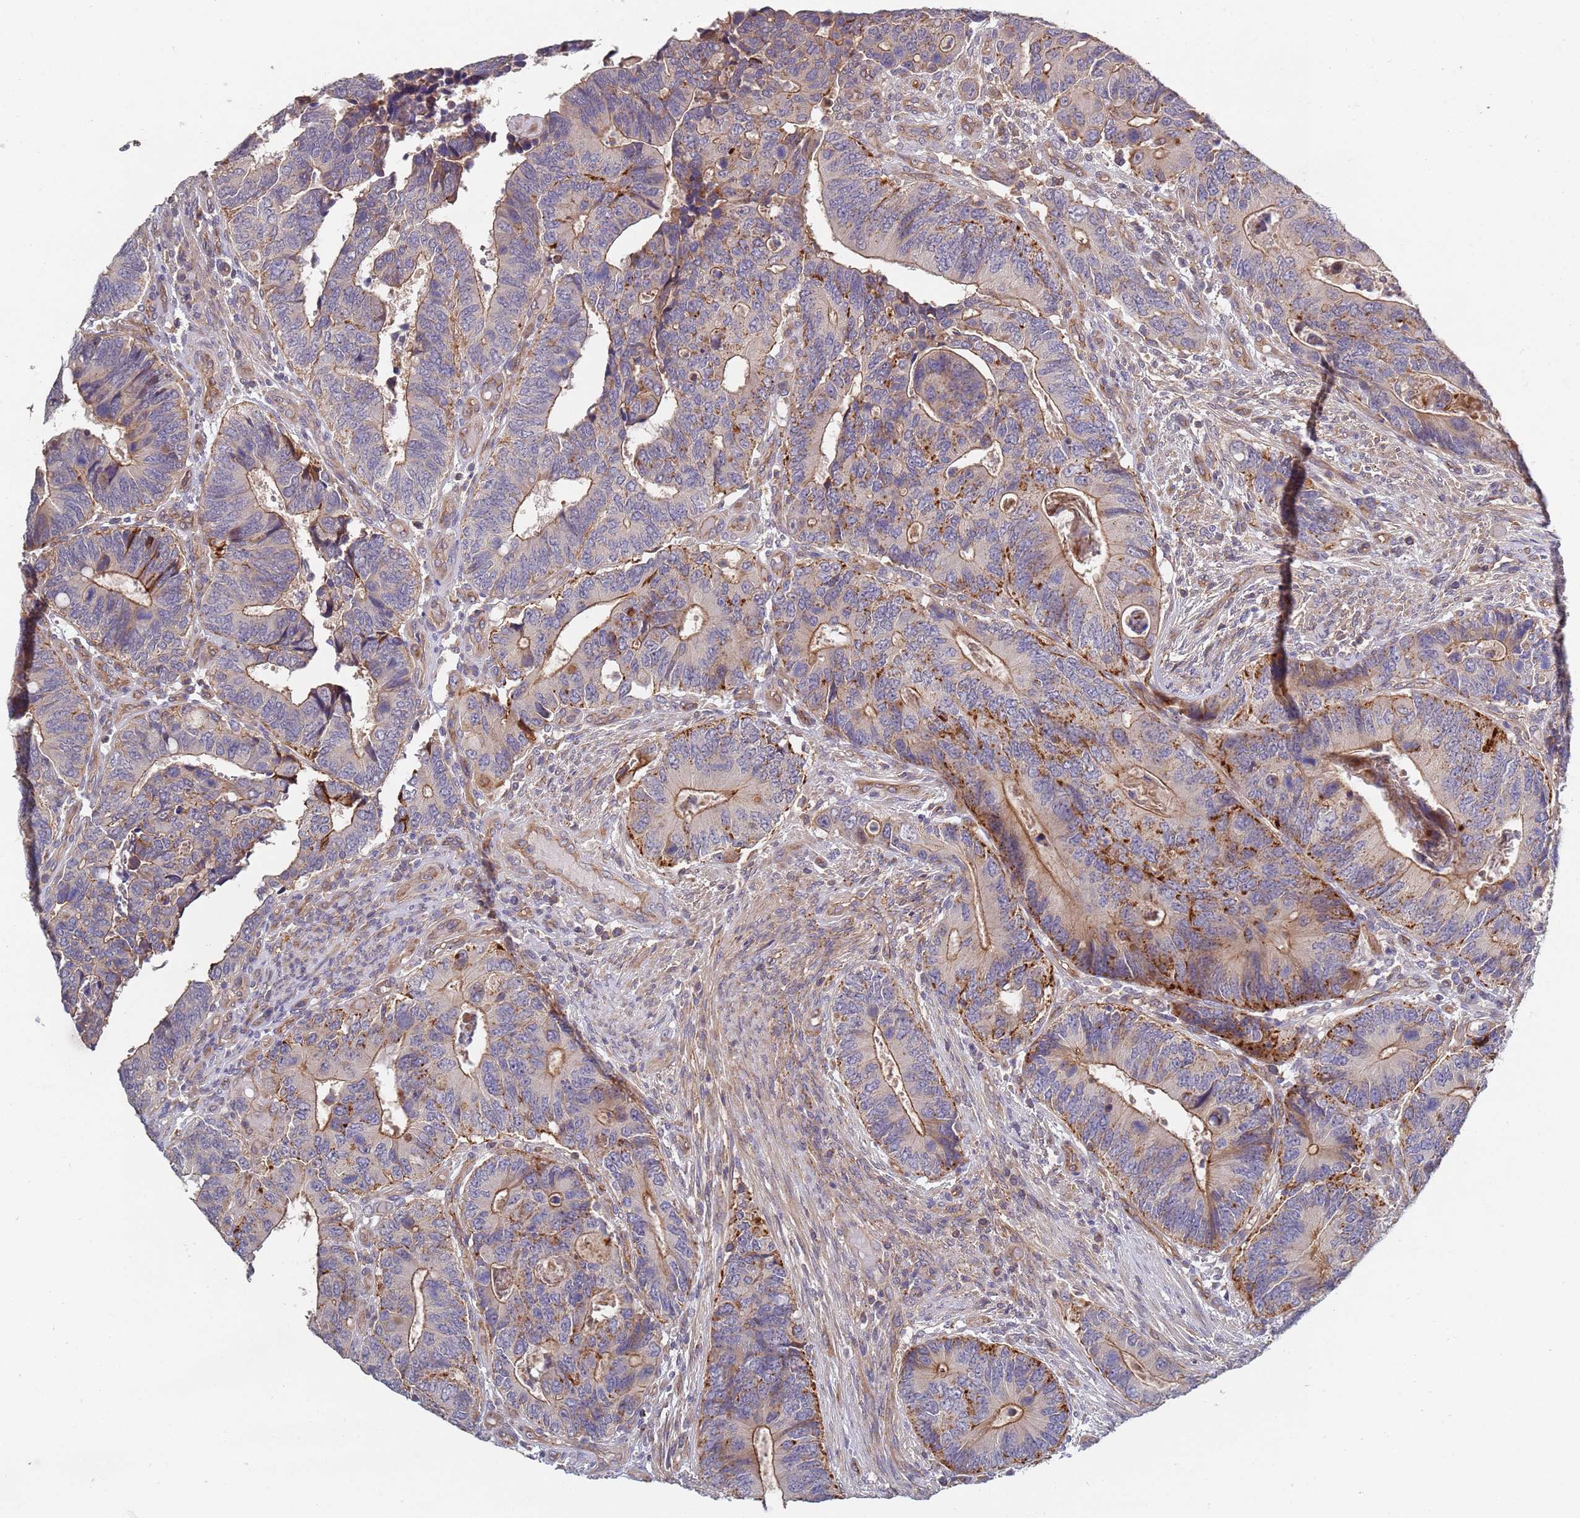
{"staining": {"intensity": "moderate", "quantity": "25%-75%", "location": "cytoplasmic/membranous"}, "tissue": "colorectal cancer", "cell_type": "Tumor cells", "image_type": "cancer", "snomed": [{"axis": "morphology", "description": "Adenocarcinoma, NOS"}, {"axis": "topography", "description": "Colon"}], "caption": "Immunohistochemistry (IHC) micrograph of neoplastic tissue: colorectal cancer stained using immunohistochemistry reveals medium levels of moderate protein expression localized specifically in the cytoplasmic/membranous of tumor cells, appearing as a cytoplasmic/membranous brown color.", "gene": "ABCB6", "patient": {"sex": "male", "age": 87}}